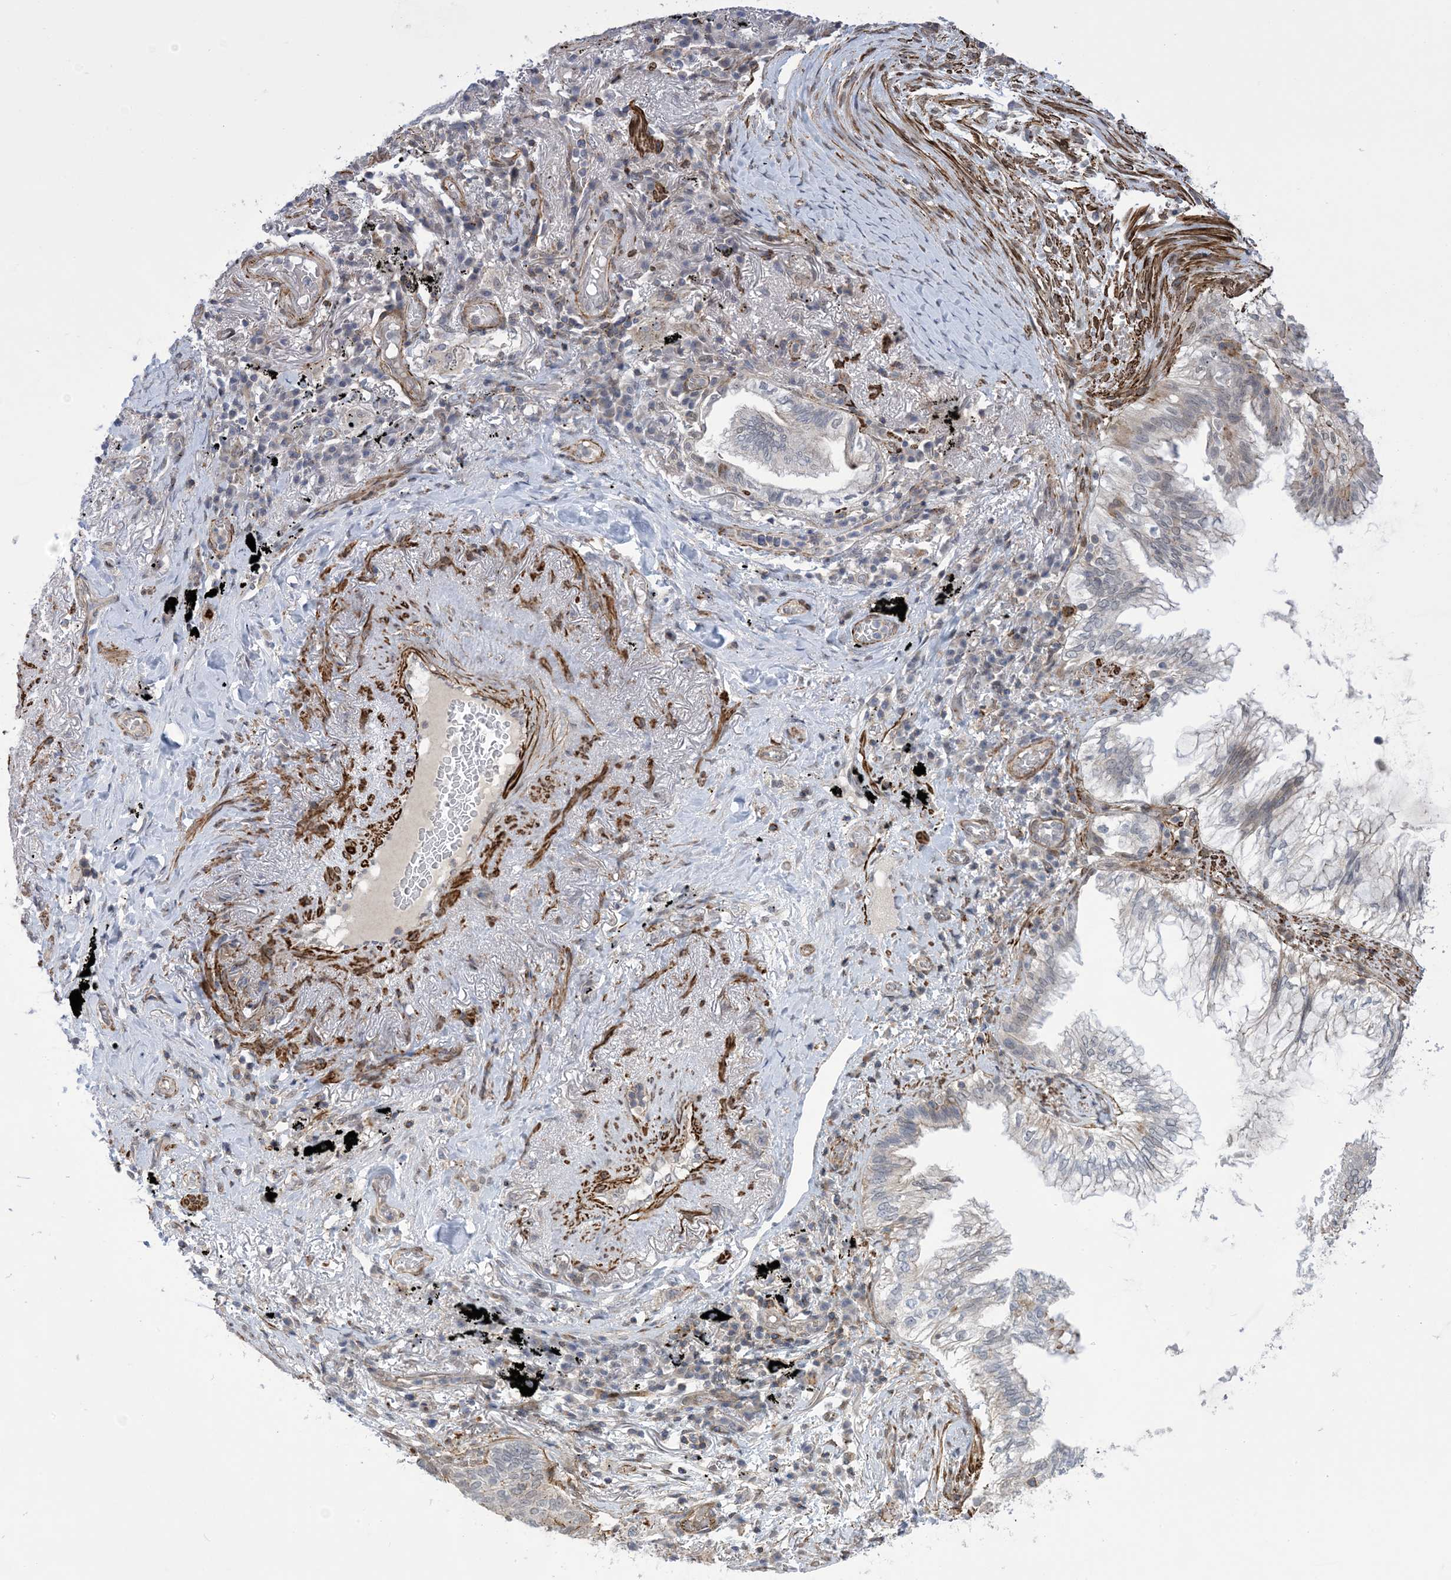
{"staining": {"intensity": "negative", "quantity": "none", "location": "none"}, "tissue": "lung cancer", "cell_type": "Tumor cells", "image_type": "cancer", "snomed": [{"axis": "morphology", "description": "Adenocarcinoma, NOS"}, {"axis": "topography", "description": "Lung"}], "caption": "Tumor cells are negative for brown protein staining in lung cancer (adenocarcinoma). (IHC, brightfield microscopy, high magnification).", "gene": "ZNF8", "patient": {"sex": "female", "age": 70}}